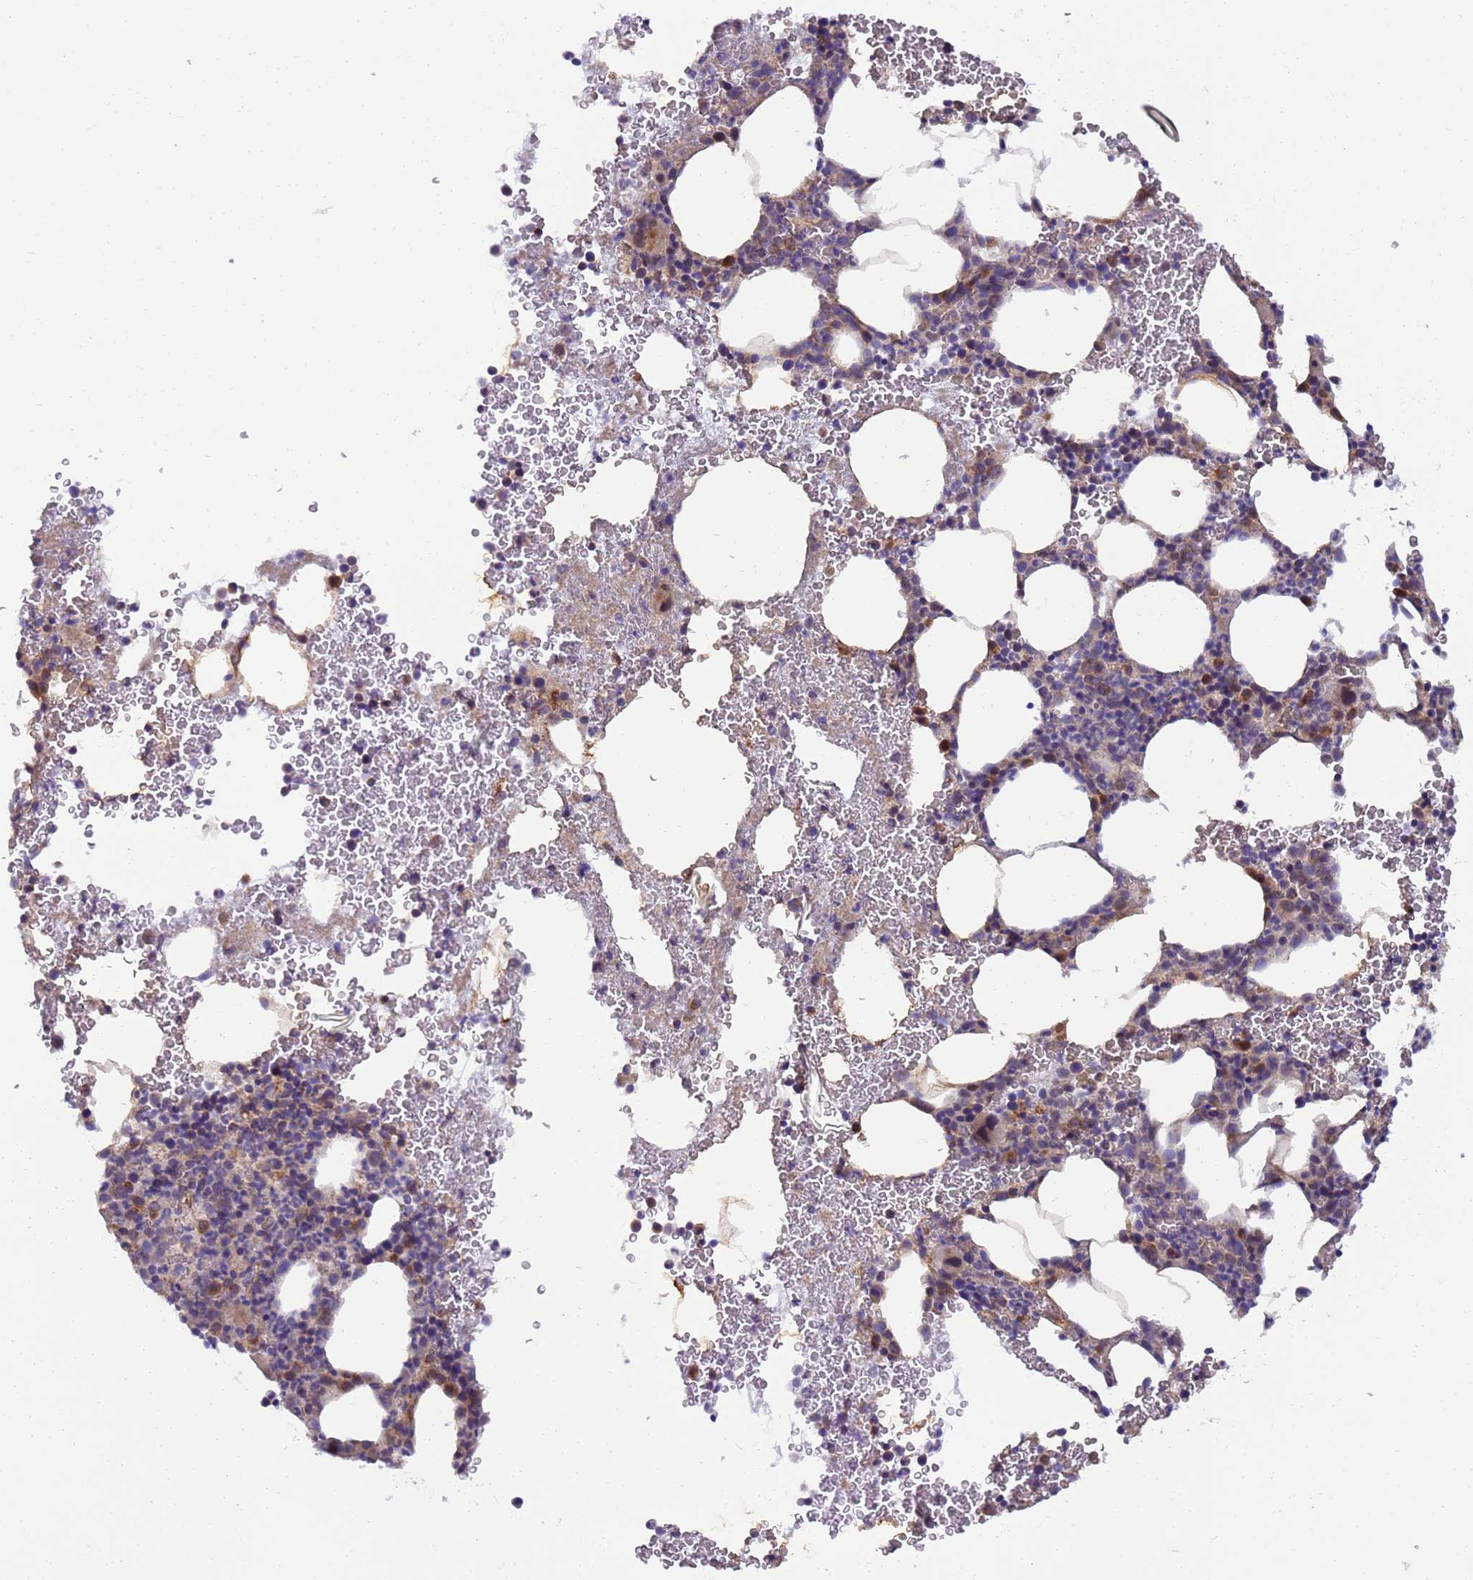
{"staining": {"intensity": "moderate", "quantity": "<25%", "location": "cytoplasmic/membranous"}, "tissue": "bone marrow", "cell_type": "Hematopoietic cells", "image_type": "normal", "snomed": [{"axis": "morphology", "description": "Normal tissue, NOS"}, {"axis": "morphology", "description": "Inflammation, NOS"}, {"axis": "topography", "description": "Bone marrow"}], "caption": "Protein staining of benign bone marrow reveals moderate cytoplasmic/membranous expression in about <25% of hematopoietic cells. (Brightfield microscopy of DAB IHC at high magnification).", "gene": "RAPGEF3", "patient": {"sex": "female", "age": 78}}